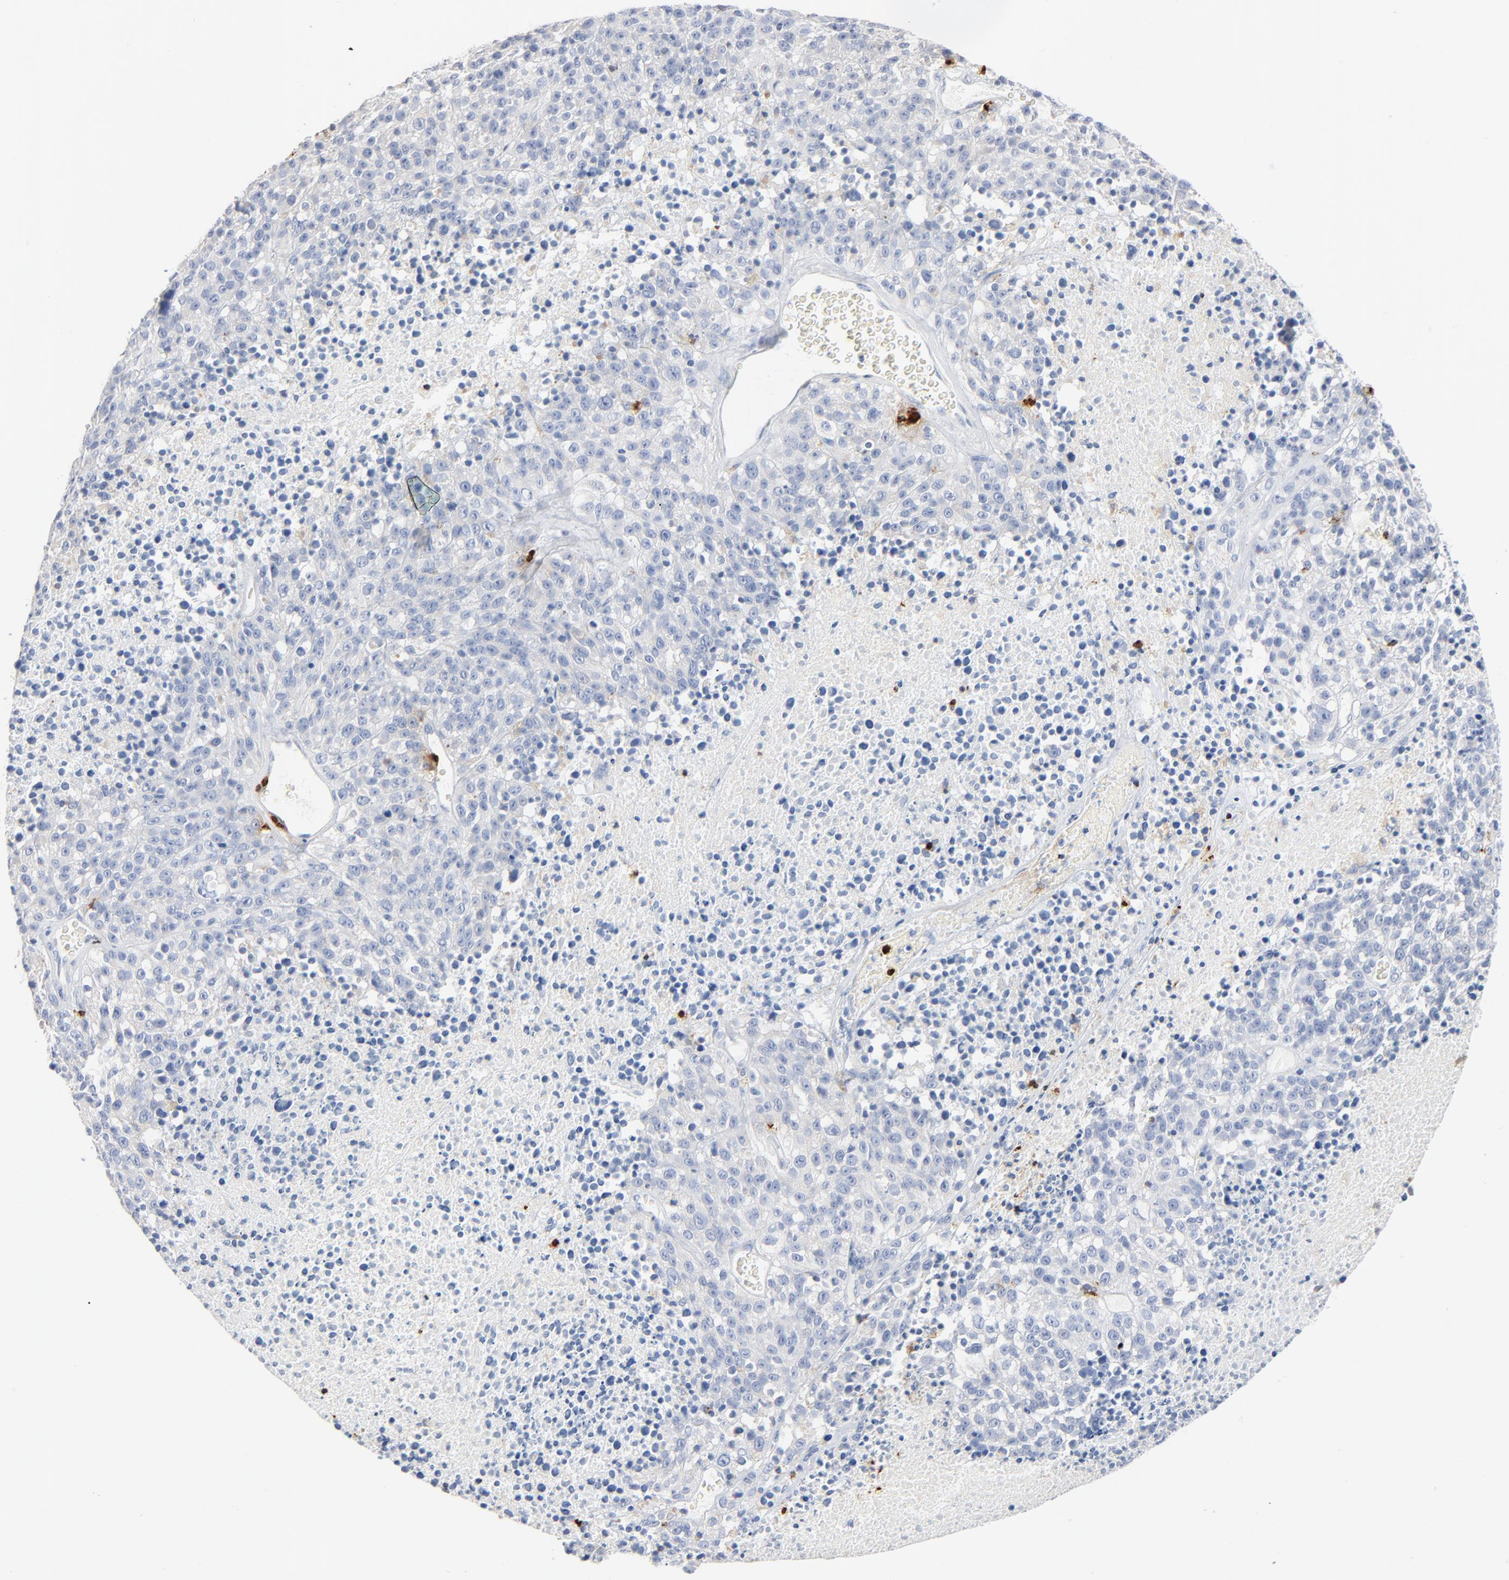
{"staining": {"intensity": "negative", "quantity": "none", "location": "none"}, "tissue": "melanoma", "cell_type": "Tumor cells", "image_type": "cancer", "snomed": [{"axis": "morphology", "description": "Malignant melanoma, Metastatic site"}, {"axis": "topography", "description": "Cerebral cortex"}], "caption": "IHC of malignant melanoma (metastatic site) reveals no positivity in tumor cells.", "gene": "GZMB", "patient": {"sex": "female", "age": 52}}